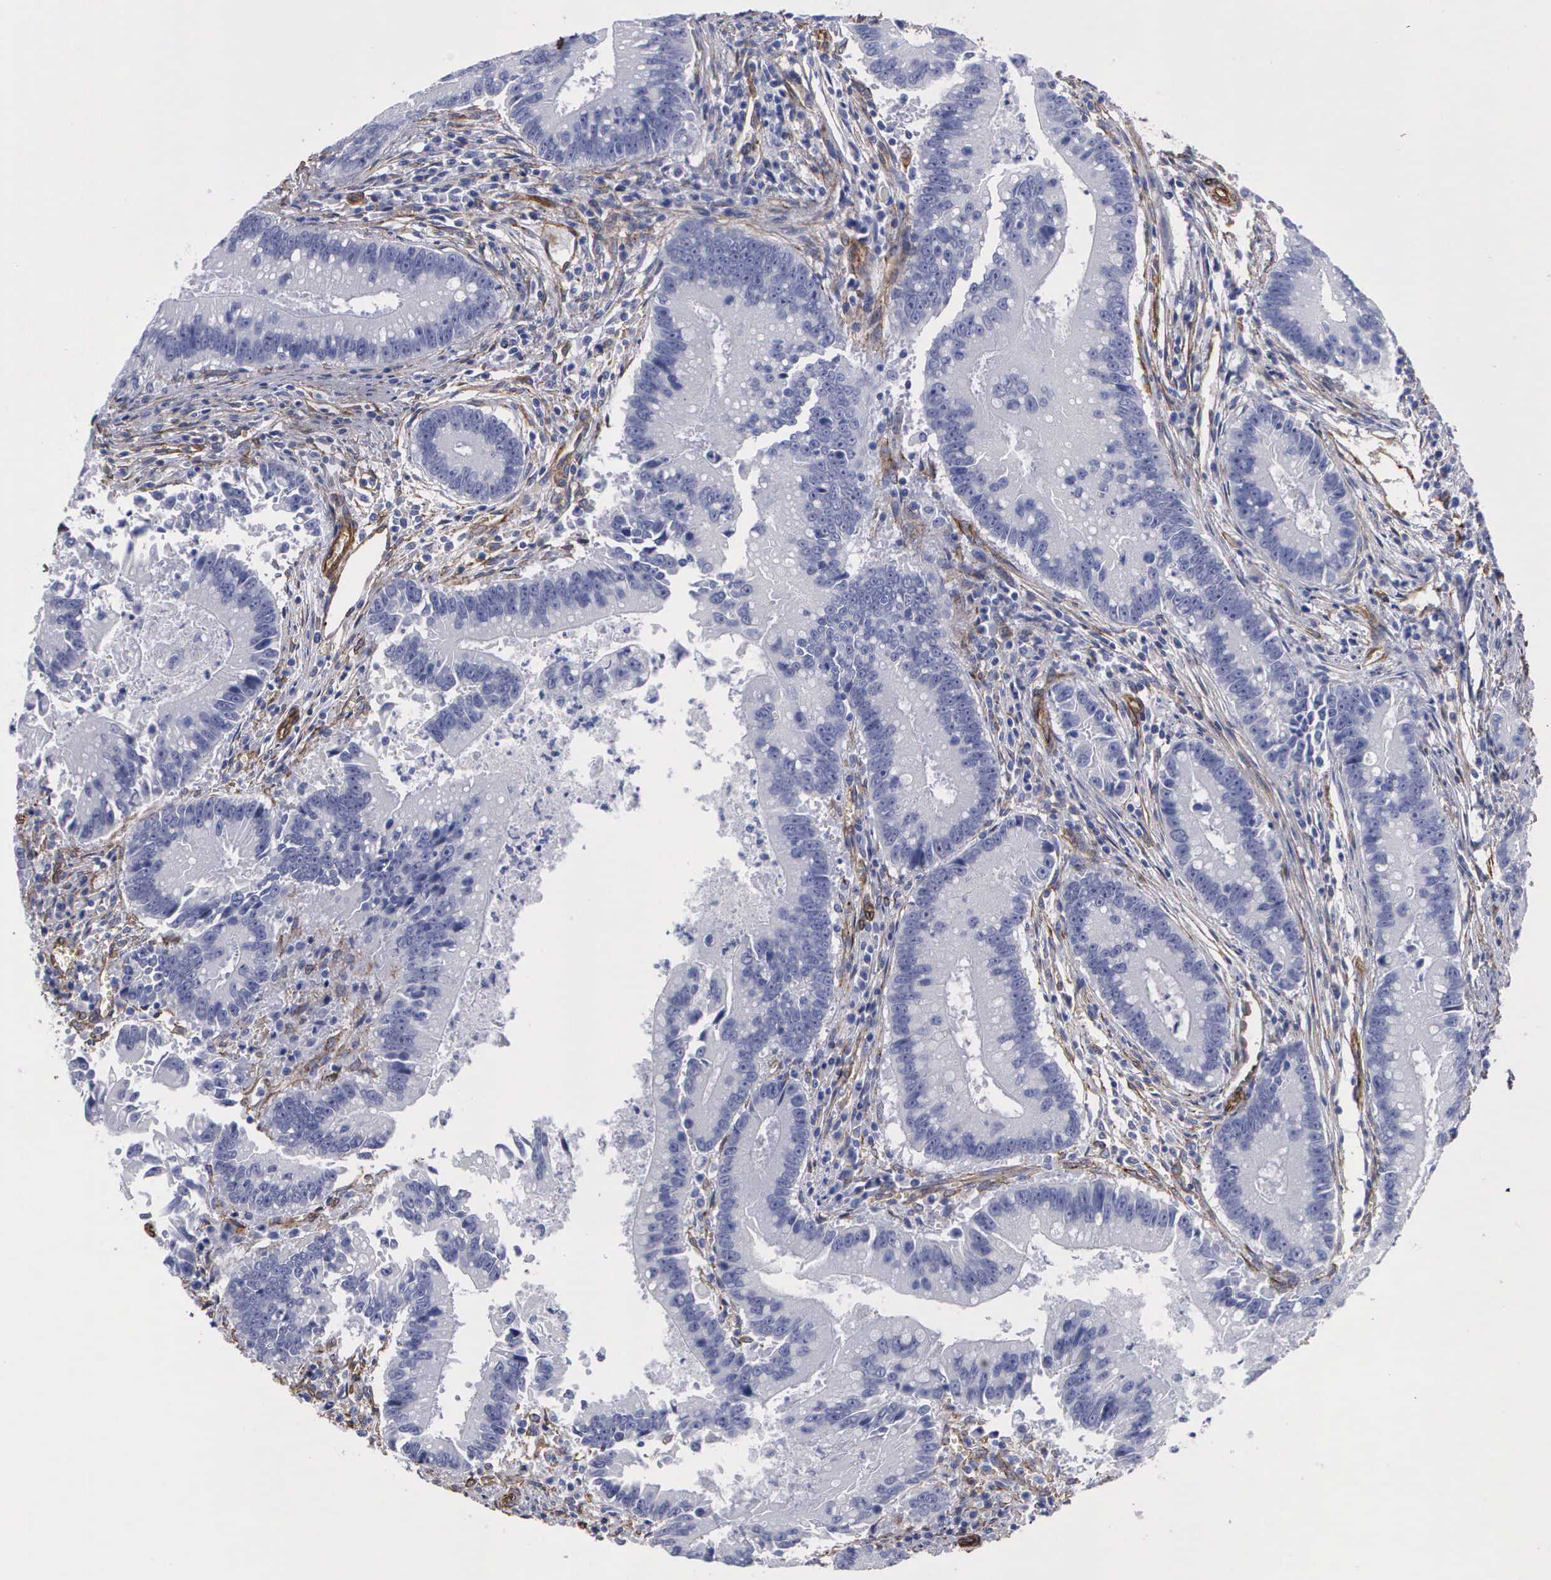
{"staining": {"intensity": "negative", "quantity": "none", "location": "none"}, "tissue": "colorectal cancer", "cell_type": "Tumor cells", "image_type": "cancer", "snomed": [{"axis": "morphology", "description": "Adenocarcinoma, NOS"}, {"axis": "topography", "description": "Rectum"}], "caption": "Immunohistochemistry (IHC) histopathology image of human adenocarcinoma (colorectal) stained for a protein (brown), which demonstrates no positivity in tumor cells.", "gene": "MAGEB10", "patient": {"sex": "female", "age": 81}}